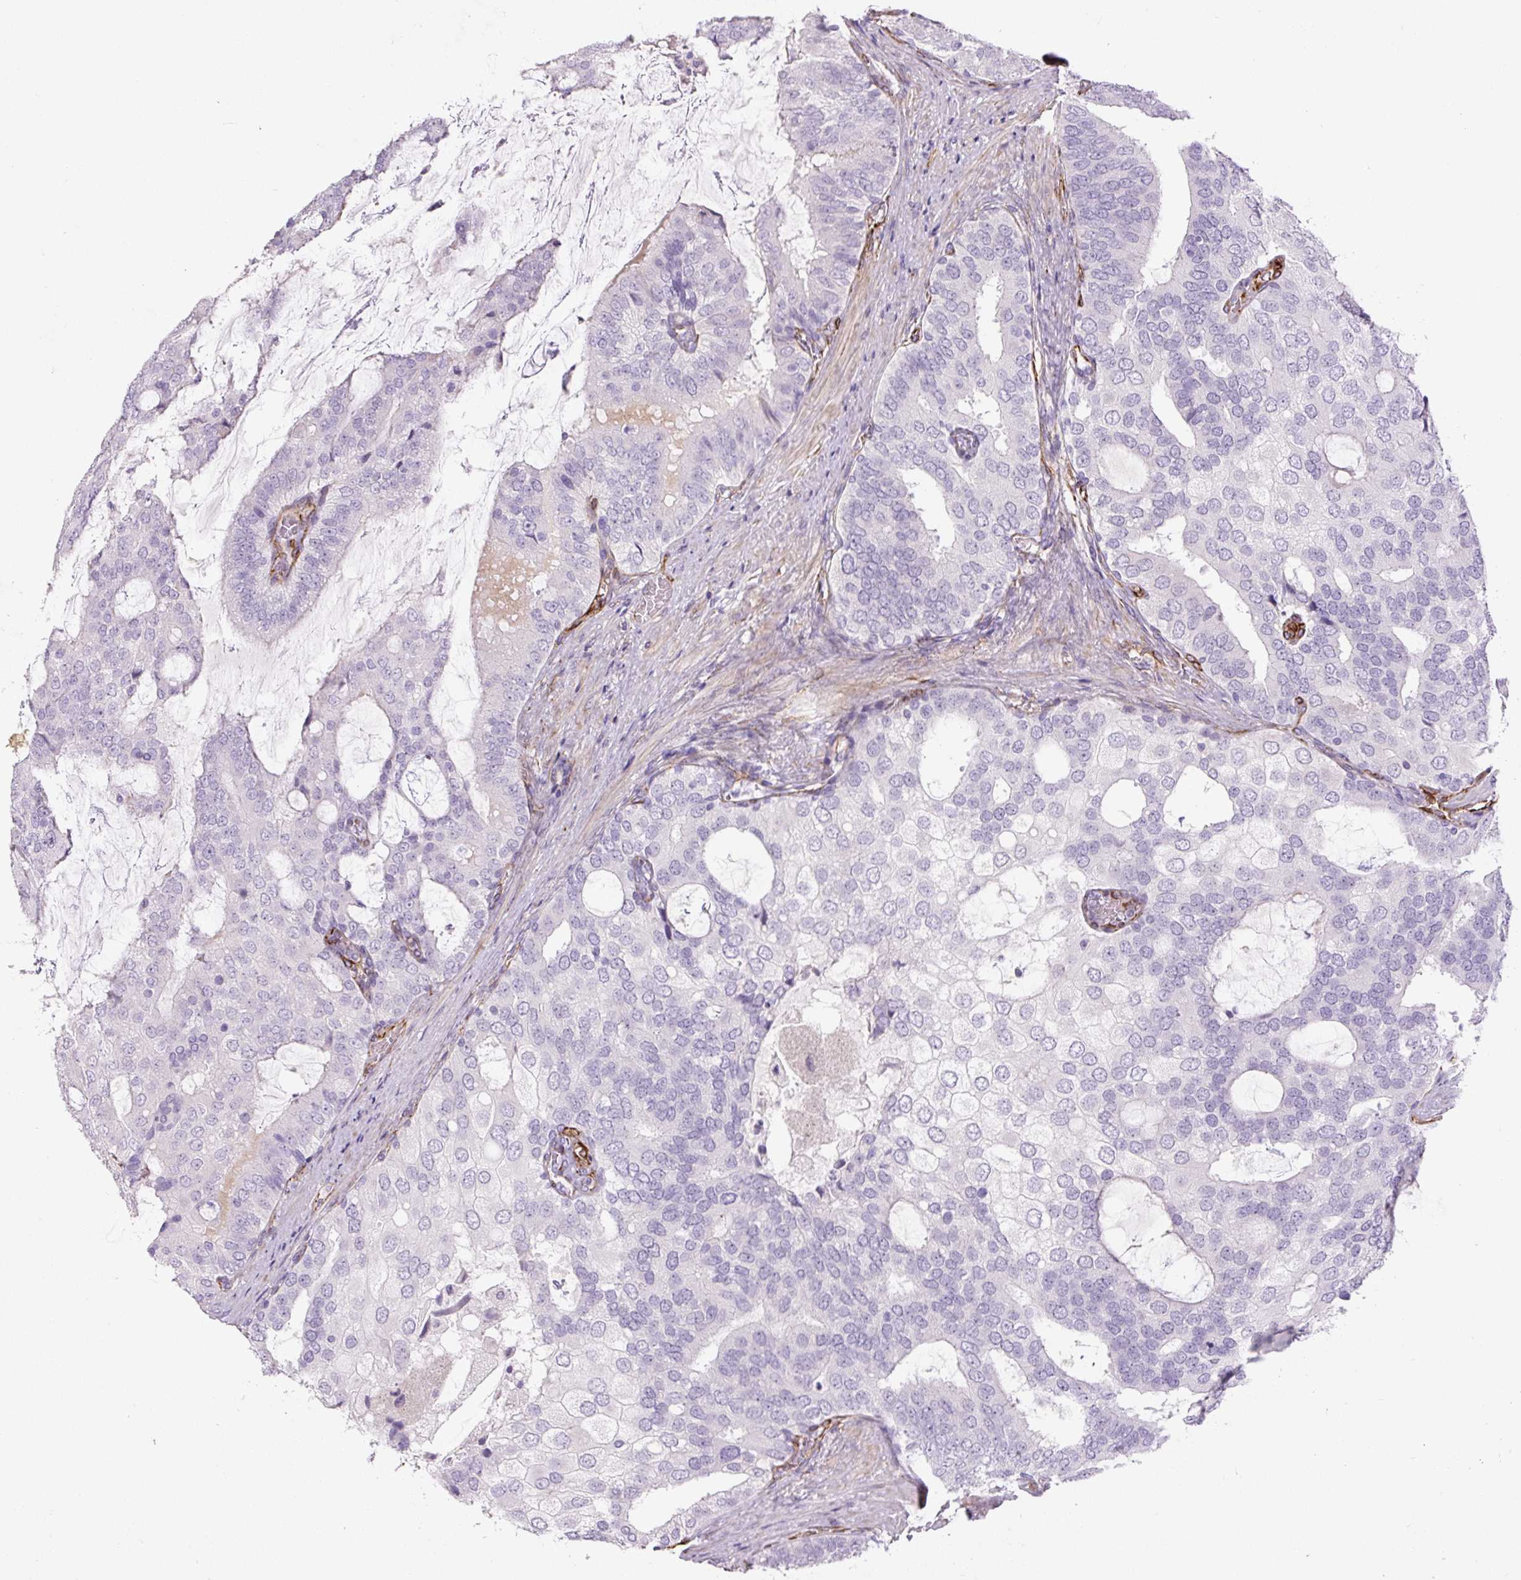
{"staining": {"intensity": "negative", "quantity": "none", "location": "none"}, "tissue": "prostate cancer", "cell_type": "Tumor cells", "image_type": "cancer", "snomed": [{"axis": "morphology", "description": "Adenocarcinoma, High grade"}, {"axis": "topography", "description": "Prostate"}], "caption": "This is a histopathology image of immunohistochemistry (IHC) staining of adenocarcinoma (high-grade) (prostate), which shows no positivity in tumor cells. (DAB IHC visualized using brightfield microscopy, high magnification).", "gene": "NES", "patient": {"sex": "male", "age": 55}}